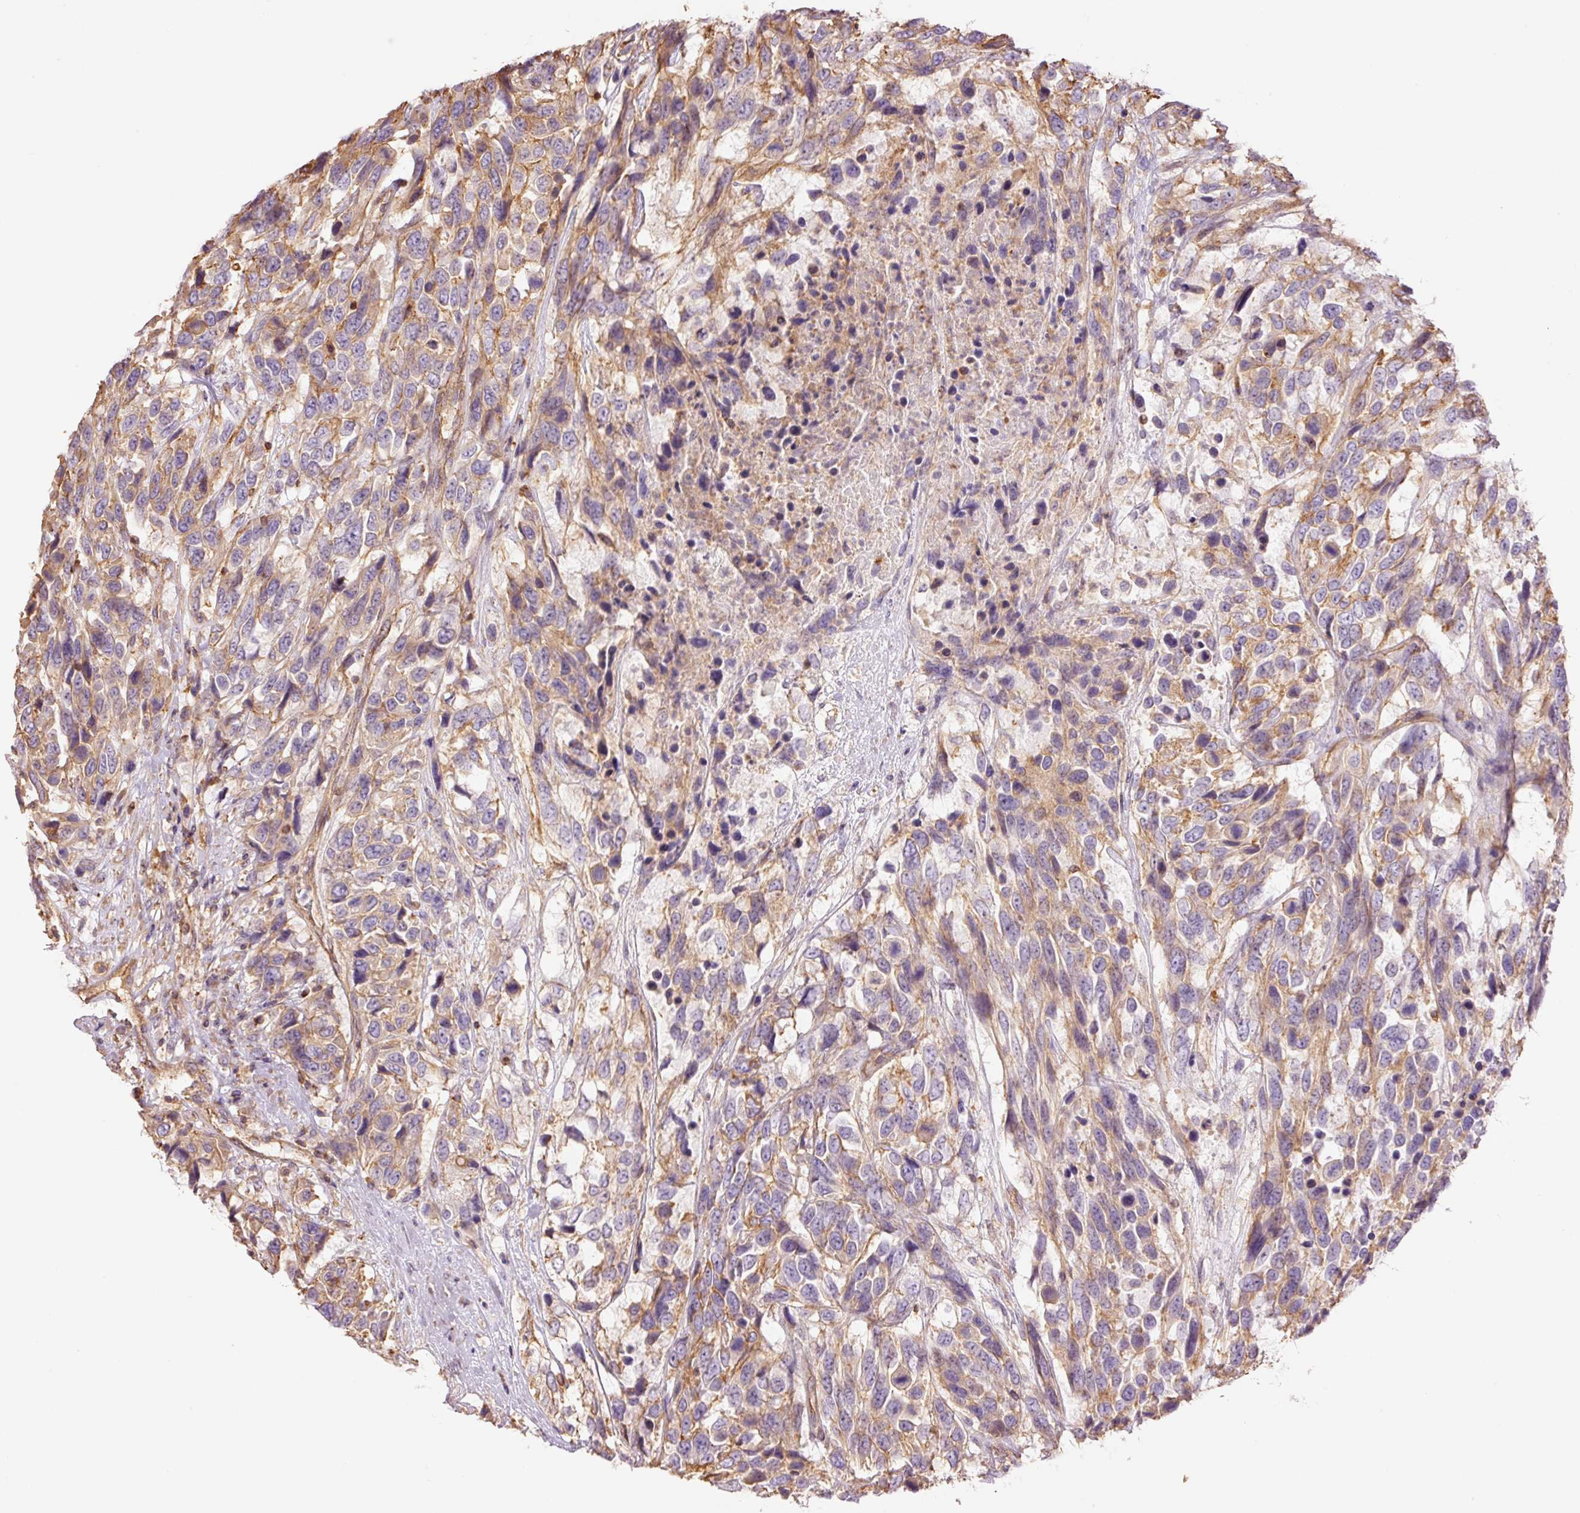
{"staining": {"intensity": "moderate", "quantity": "25%-75%", "location": "cytoplasmic/membranous"}, "tissue": "urothelial cancer", "cell_type": "Tumor cells", "image_type": "cancer", "snomed": [{"axis": "morphology", "description": "Urothelial carcinoma, High grade"}, {"axis": "topography", "description": "Urinary bladder"}], "caption": "High-grade urothelial carcinoma stained for a protein shows moderate cytoplasmic/membranous positivity in tumor cells. Nuclei are stained in blue.", "gene": "PPP1R1B", "patient": {"sex": "female", "age": 70}}